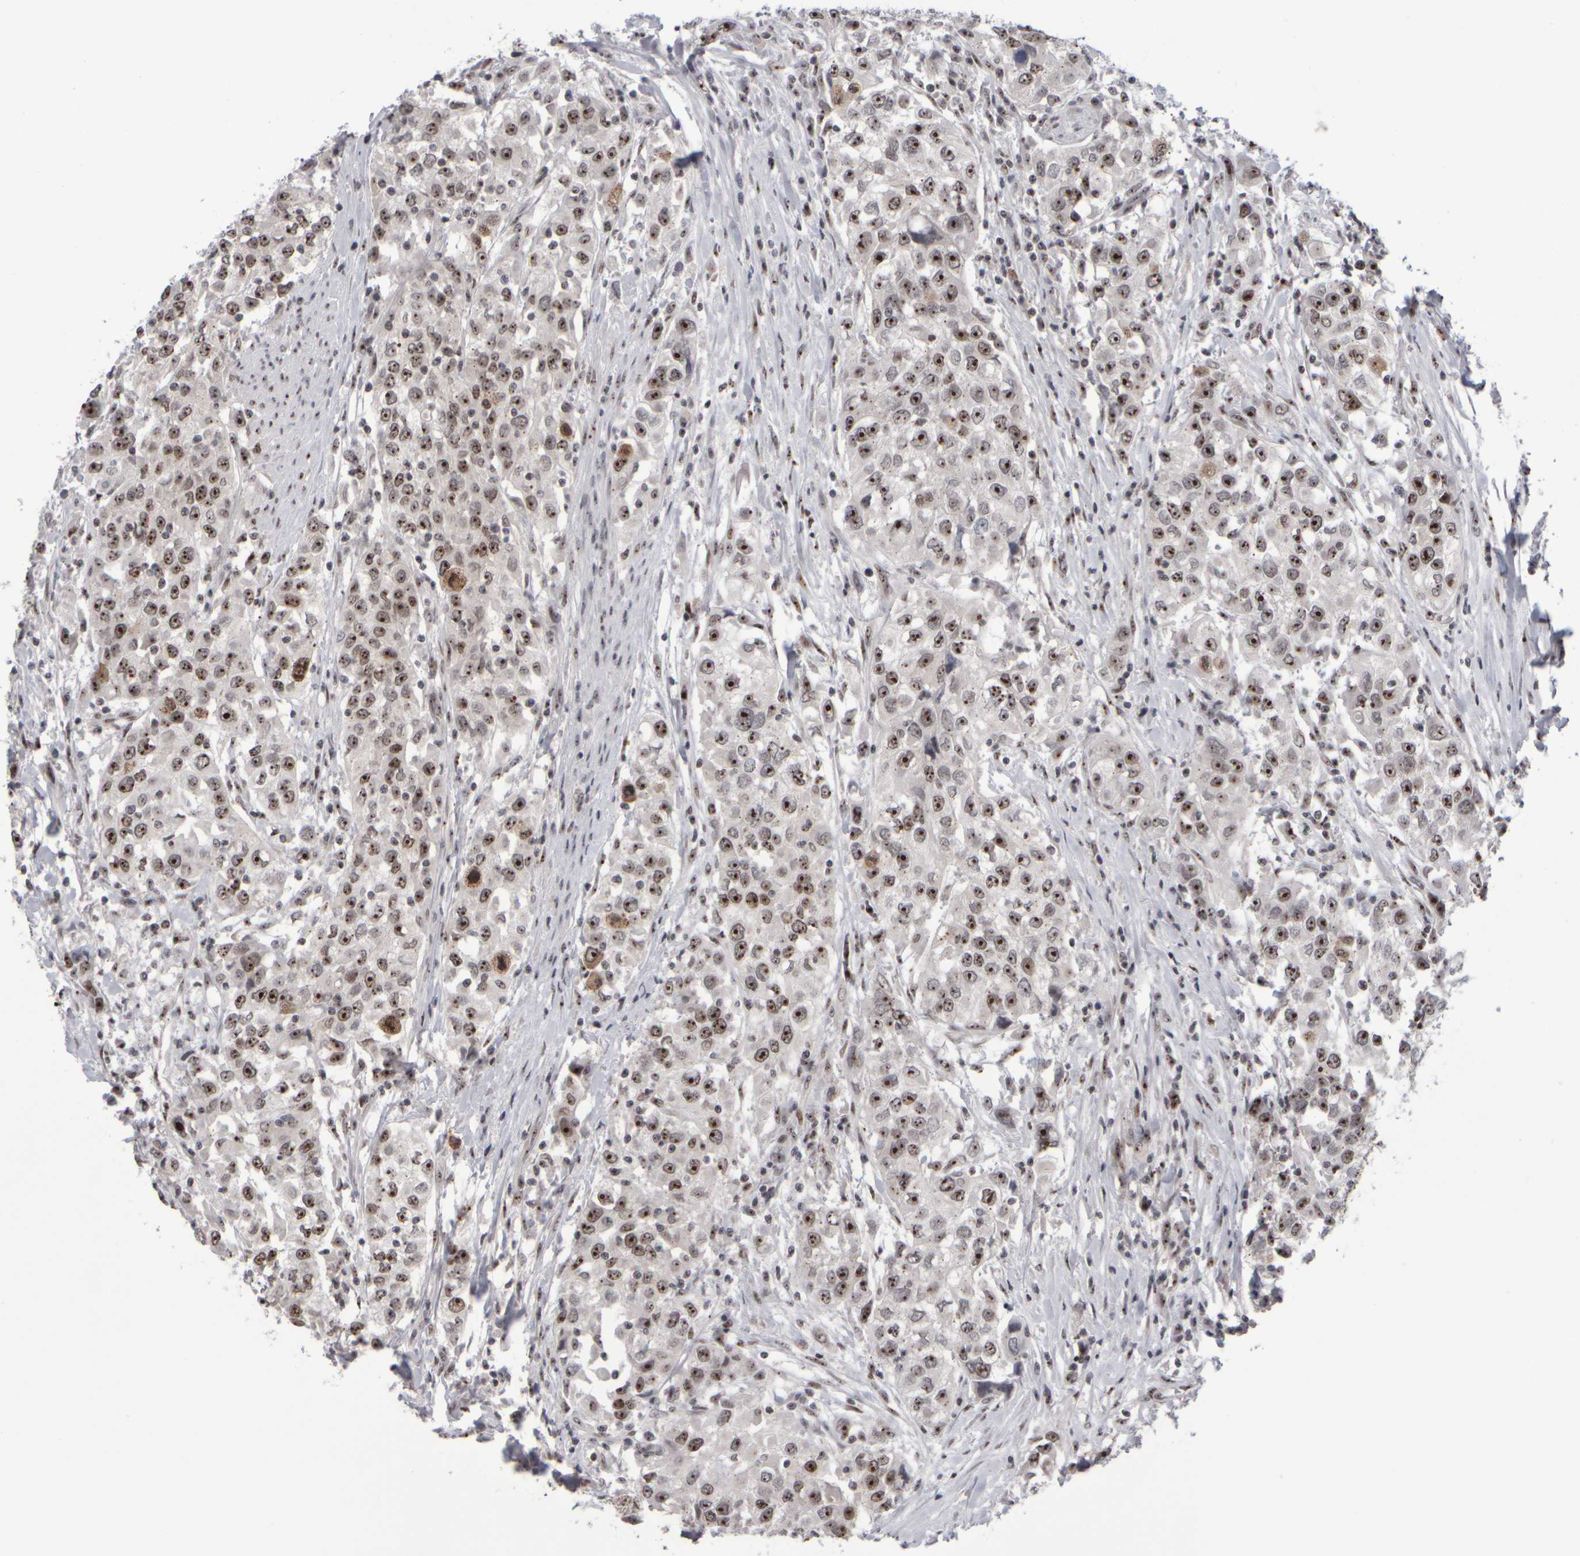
{"staining": {"intensity": "moderate", "quantity": ">75%", "location": "nuclear"}, "tissue": "urothelial cancer", "cell_type": "Tumor cells", "image_type": "cancer", "snomed": [{"axis": "morphology", "description": "Urothelial carcinoma, High grade"}, {"axis": "topography", "description": "Urinary bladder"}], "caption": "A brown stain shows moderate nuclear expression of a protein in urothelial carcinoma (high-grade) tumor cells.", "gene": "SURF6", "patient": {"sex": "female", "age": 80}}